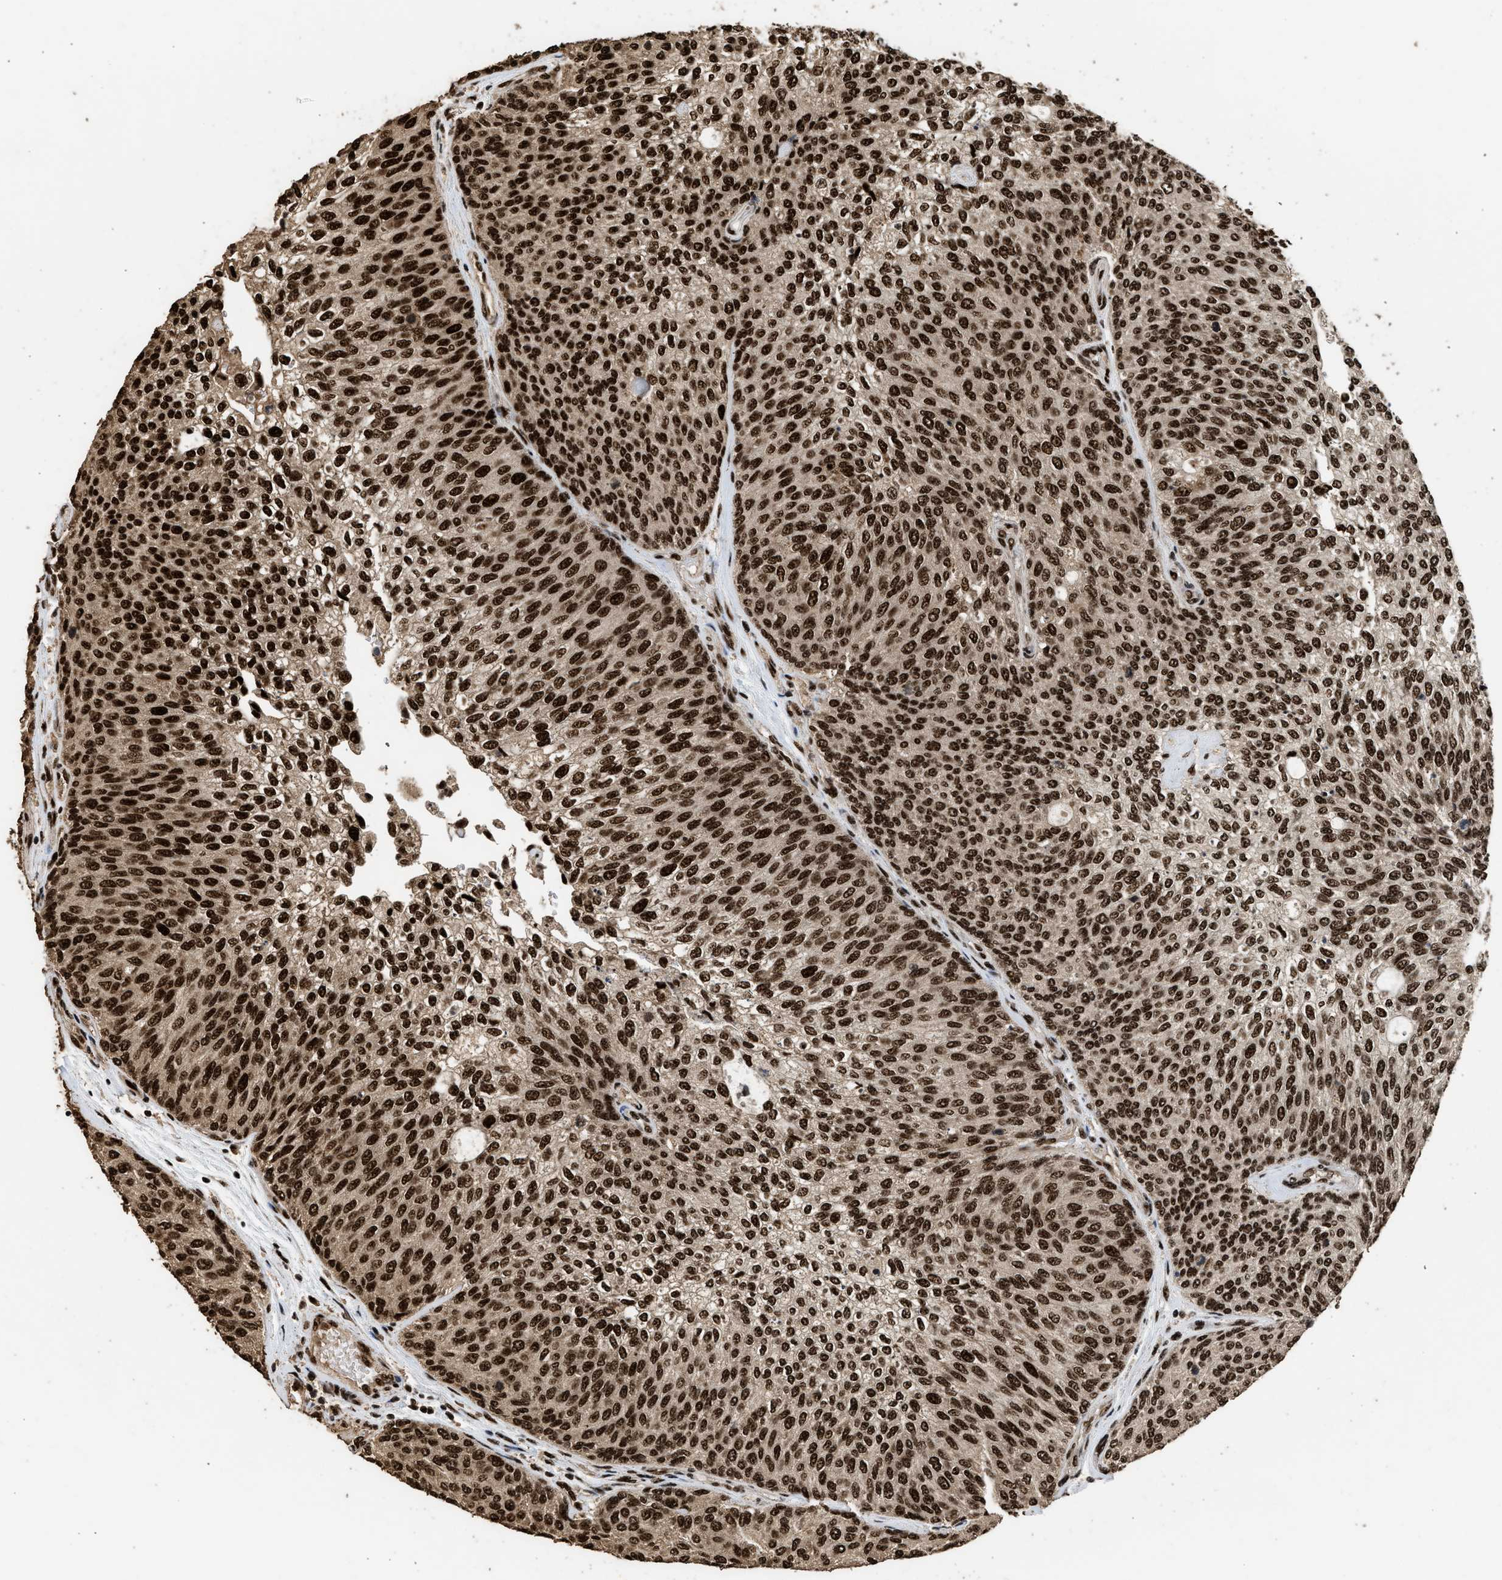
{"staining": {"intensity": "strong", "quantity": ">75%", "location": "nuclear"}, "tissue": "urothelial cancer", "cell_type": "Tumor cells", "image_type": "cancer", "snomed": [{"axis": "morphology", "description": "Urothelial carcinoma, Low grade"}, {"axis": "topography", "description": "Urinary bladder"}], "caption": "Immunohistochemistry (IHC) histopathology image of urothelial cancer stained for a protein (brown), which shows high levels of strong nuclear staining in approximately >75% of tumor cells.", "gene": "PPP4R3B", "patient": {"sex": "female", "age": 79}}